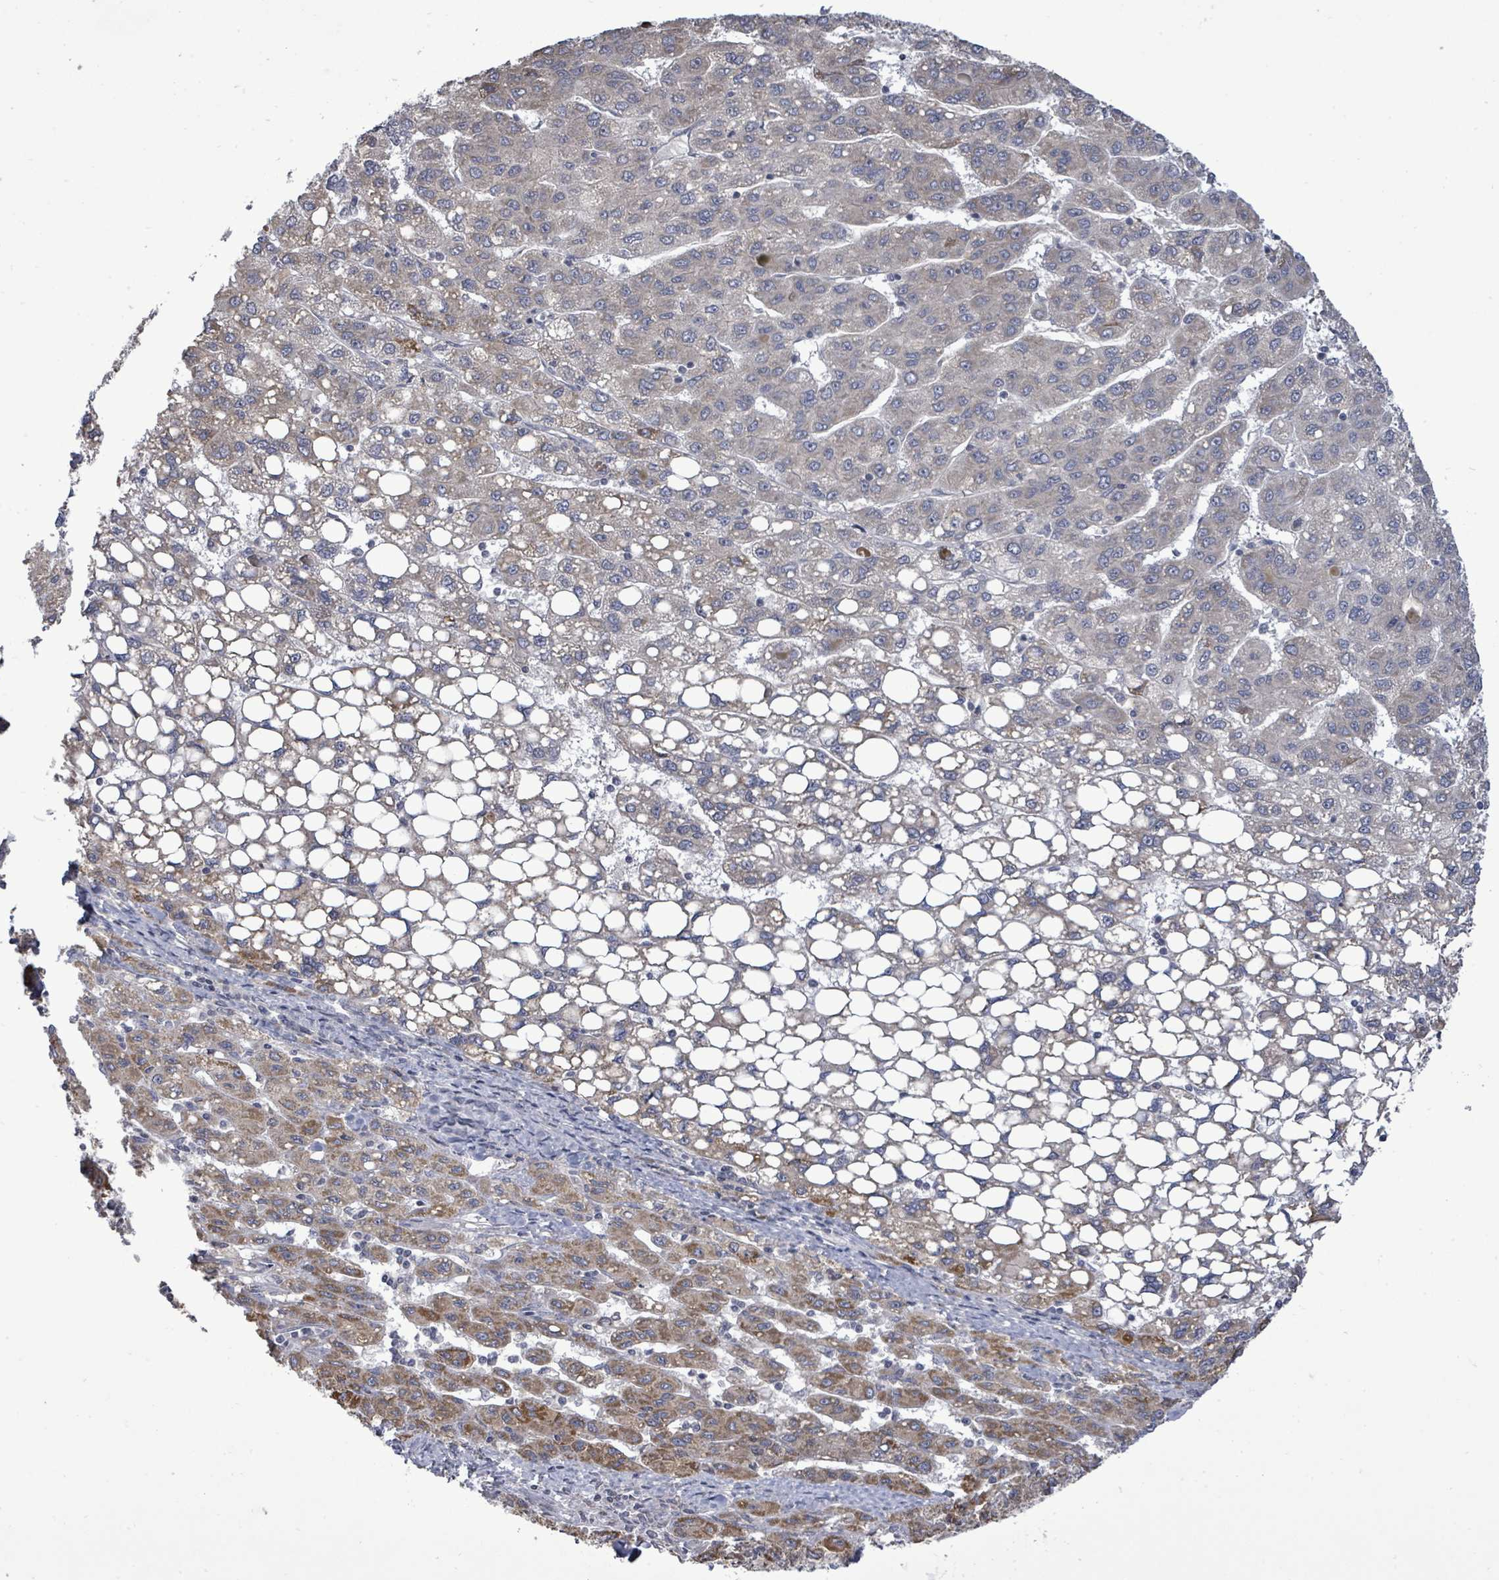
{"staining": {"intensity": "moderate", "quantity": "<25%", "location": "cytoplasmic/membranous"}, "tissue": "liver cancer", "cell_type": "Tumor cells", "image_type": "cancer", "snomed": [{"axis": "morphology", "description": "Carcinoma, Hepatocellular, NOS"}, {"axis": "topography", "description": "Liver"}], "caption": "An image of liver hepatocellular carcinoma stained for a protein displays moderate cytoplasmic/membranous brown staining in tumor cells.", "gene": "POMGNT2", "patient": {"sex": "female", "age": 82}}